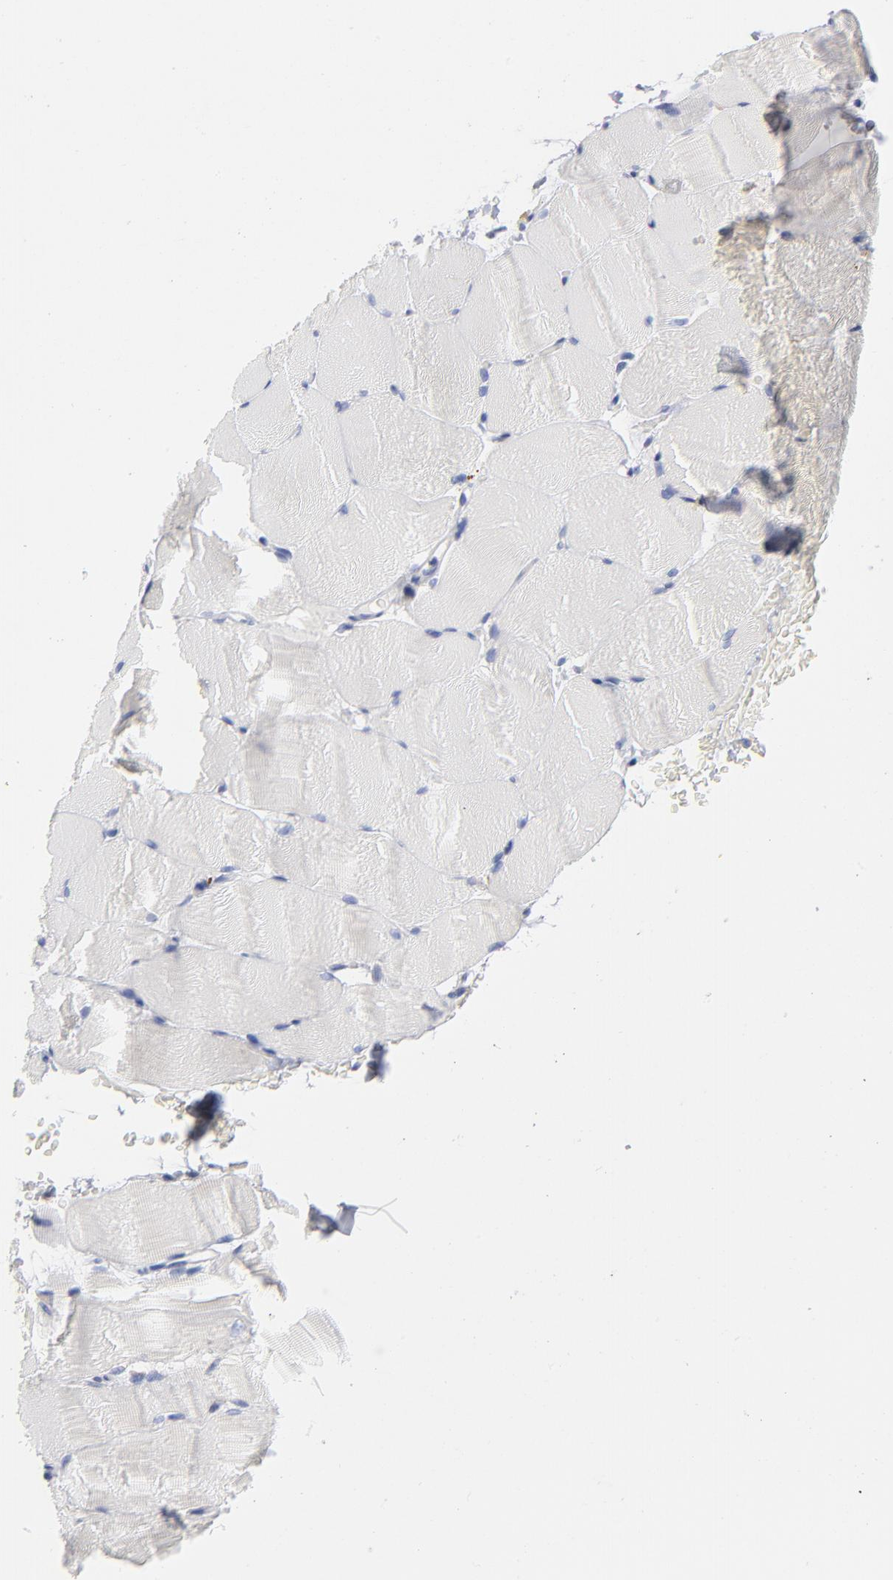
{"staining": {"intensity": "negative", "quantity": "none", "location": "none"}, "tissue": "skeletal muscle", "cell_type": "Myocytes", "image_type": "normal", "snomed": [{"axis": "morphology", "description": "Normal tissue, NOS"}, {"axis": "topography", "description": "Skeletal muscle"}], "caption": "Myocytes show no significant expression in normal skeletal muscle. The staining is performed using DAB brown chromogen with nuclei counter-stained in using hematoxylin.", "gene": "ARRB1", "patient": {"sex": "female", "age": 37}}